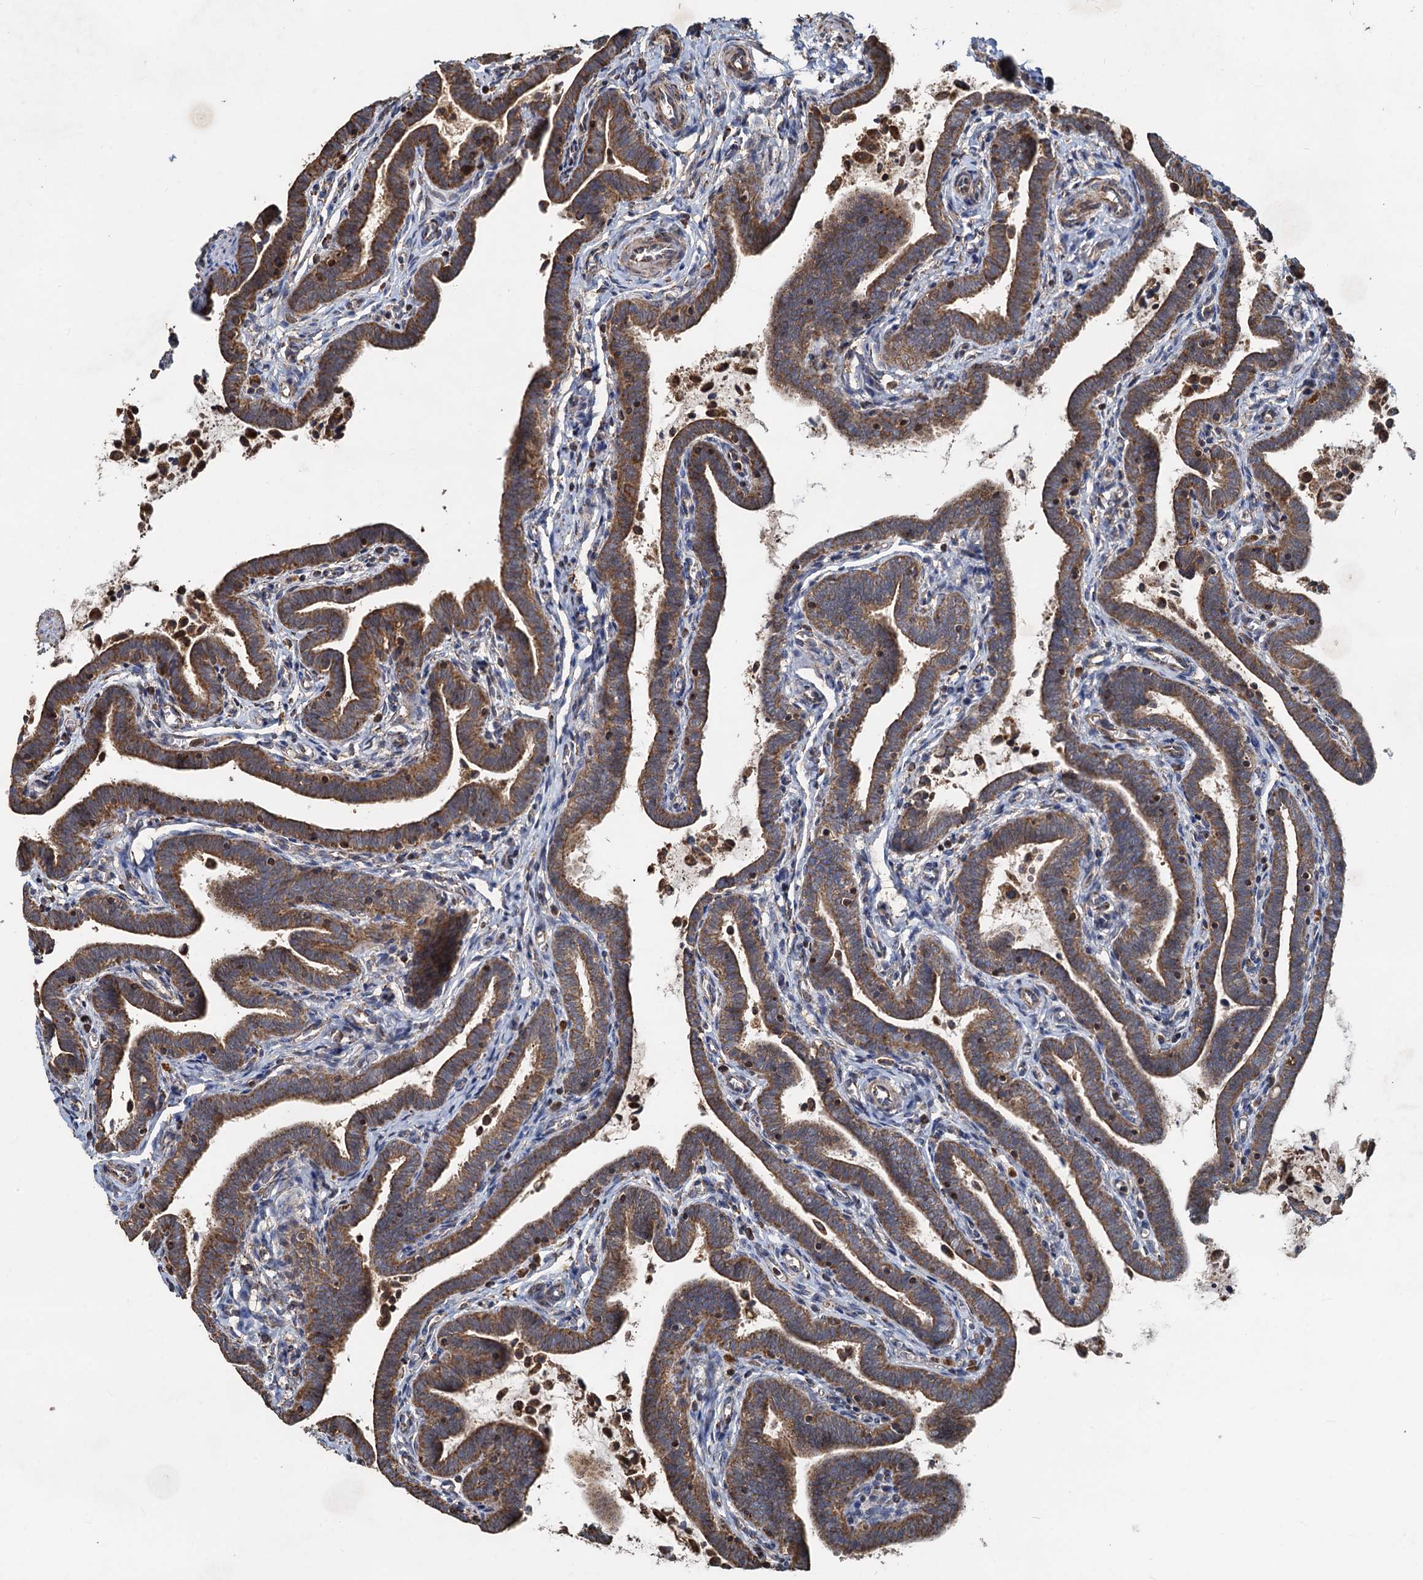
{"staining": {"intensity": "moderate", "quantity": ">75%", "location": "cytoplasmic/membranous"}, "tissue": "fallopian tube", "cell_type": "Glandular cells", "image_type": "normal", "snomed": [{"axis": "morphology", "description": "Normal tissue, NOS"}, {"axis": "topography", "description": "Fallopian tube"}], "caption": "Normal fallopian tube shows moderate cytoplasmic/membranous staining in about >75% of glandular cells.", "gene": "SDS", "patient": {"sex": "female", "age": 36}}